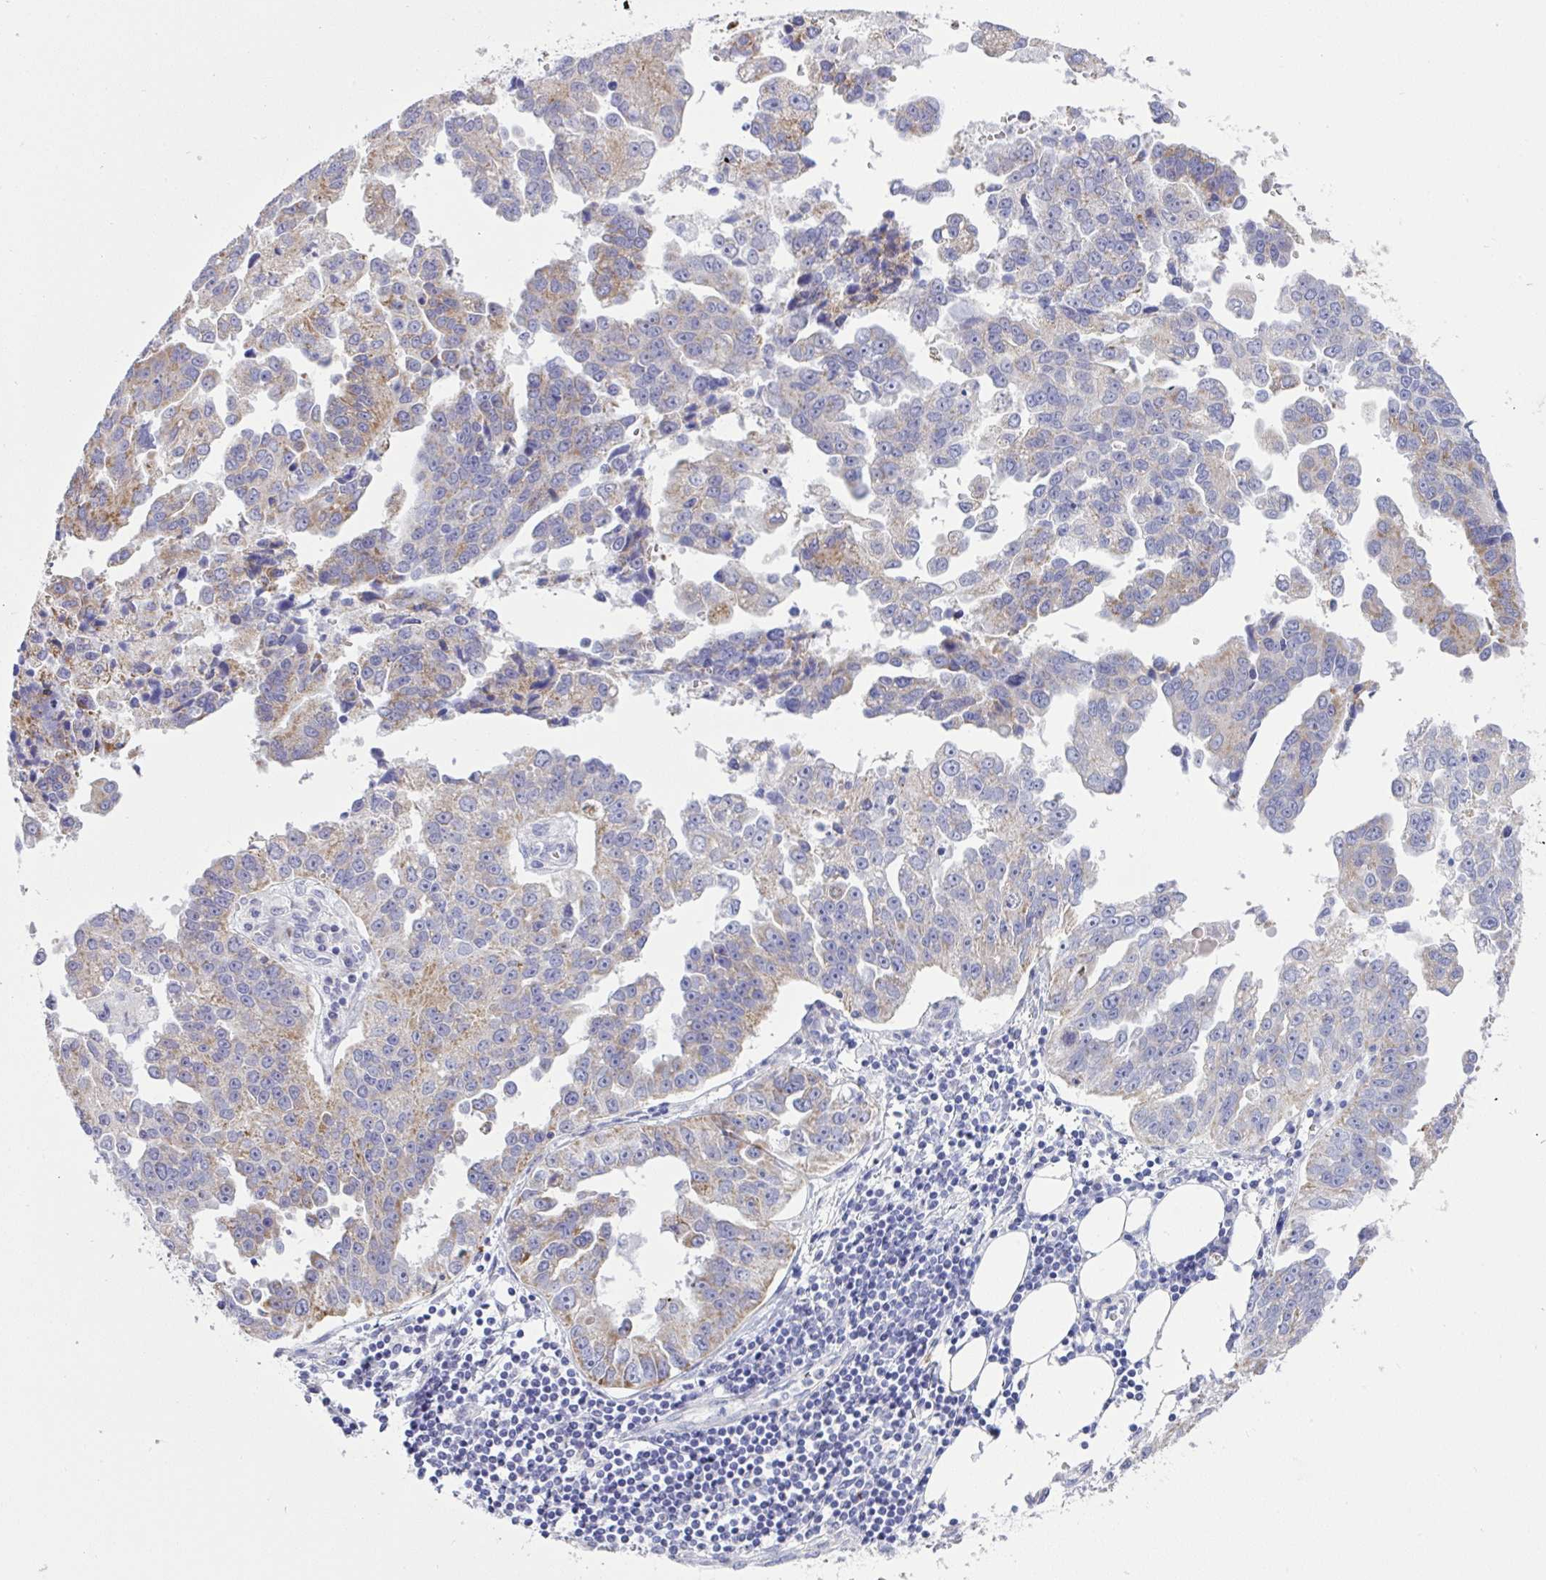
{"staining": {"intensity": "moderate", "quantity": "<25%", "location": "cytoplasmic/membranous"}, "tissue": "ovarian cancer", "cell_type": "Tumor cells", "image_type": "cancer", "snomed": [{"axis": "morphology", "description": "Cystadenocarcinoma, serous, NOS"}, {"axis": "topography", "description": "Ovary"}], "caption": "Immunohistochemistry (IHC) of human ovarian cancer (serous cystadenocarcinoma) reveals low levels of moderate cytoplasmic/membranous staining in about <25% of tumor cells. The protein of interest is stained brown, and the nuclei are stained in blue (DAB IHC with brightfield microscopy, high magnification).", "gene": "NTN1", "patient": {"sex": "female", "age": 75}}